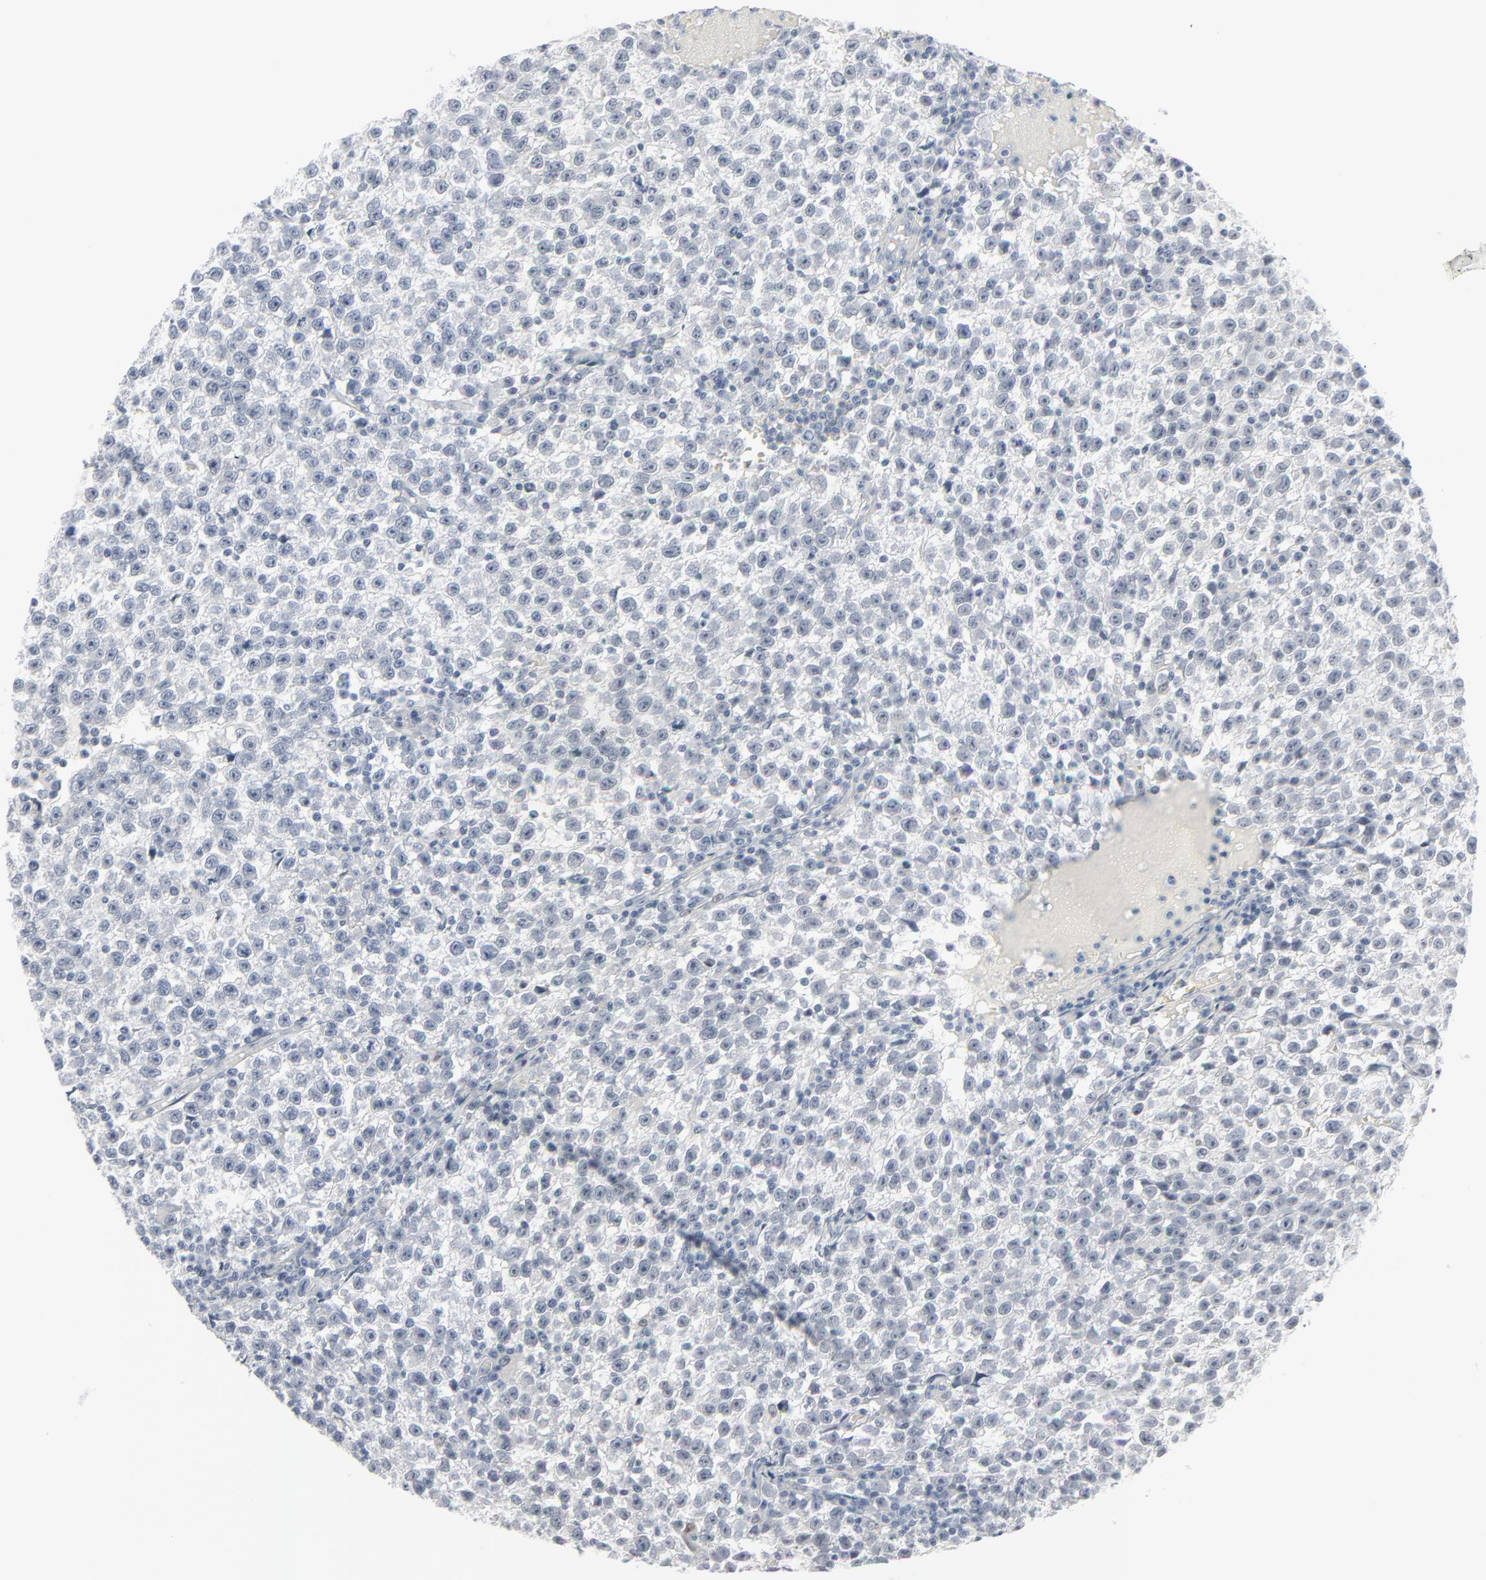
{"staining": {"intensity": "negative", "quantity": "none", "location": "none"}, "tissue": "testis cancer", "cell_type": "Tumor cells", "image_type": "cancer", "snomed": [{"axis": "morphology", "description": "Seminoma, NOS"}, {"axis": "topography", "description": "Testis"}], "caption": "Tumor cells show no significant staining in testis seminoma.", "gene": "MITF", "patient": {"sex": "male", "age": 52}}